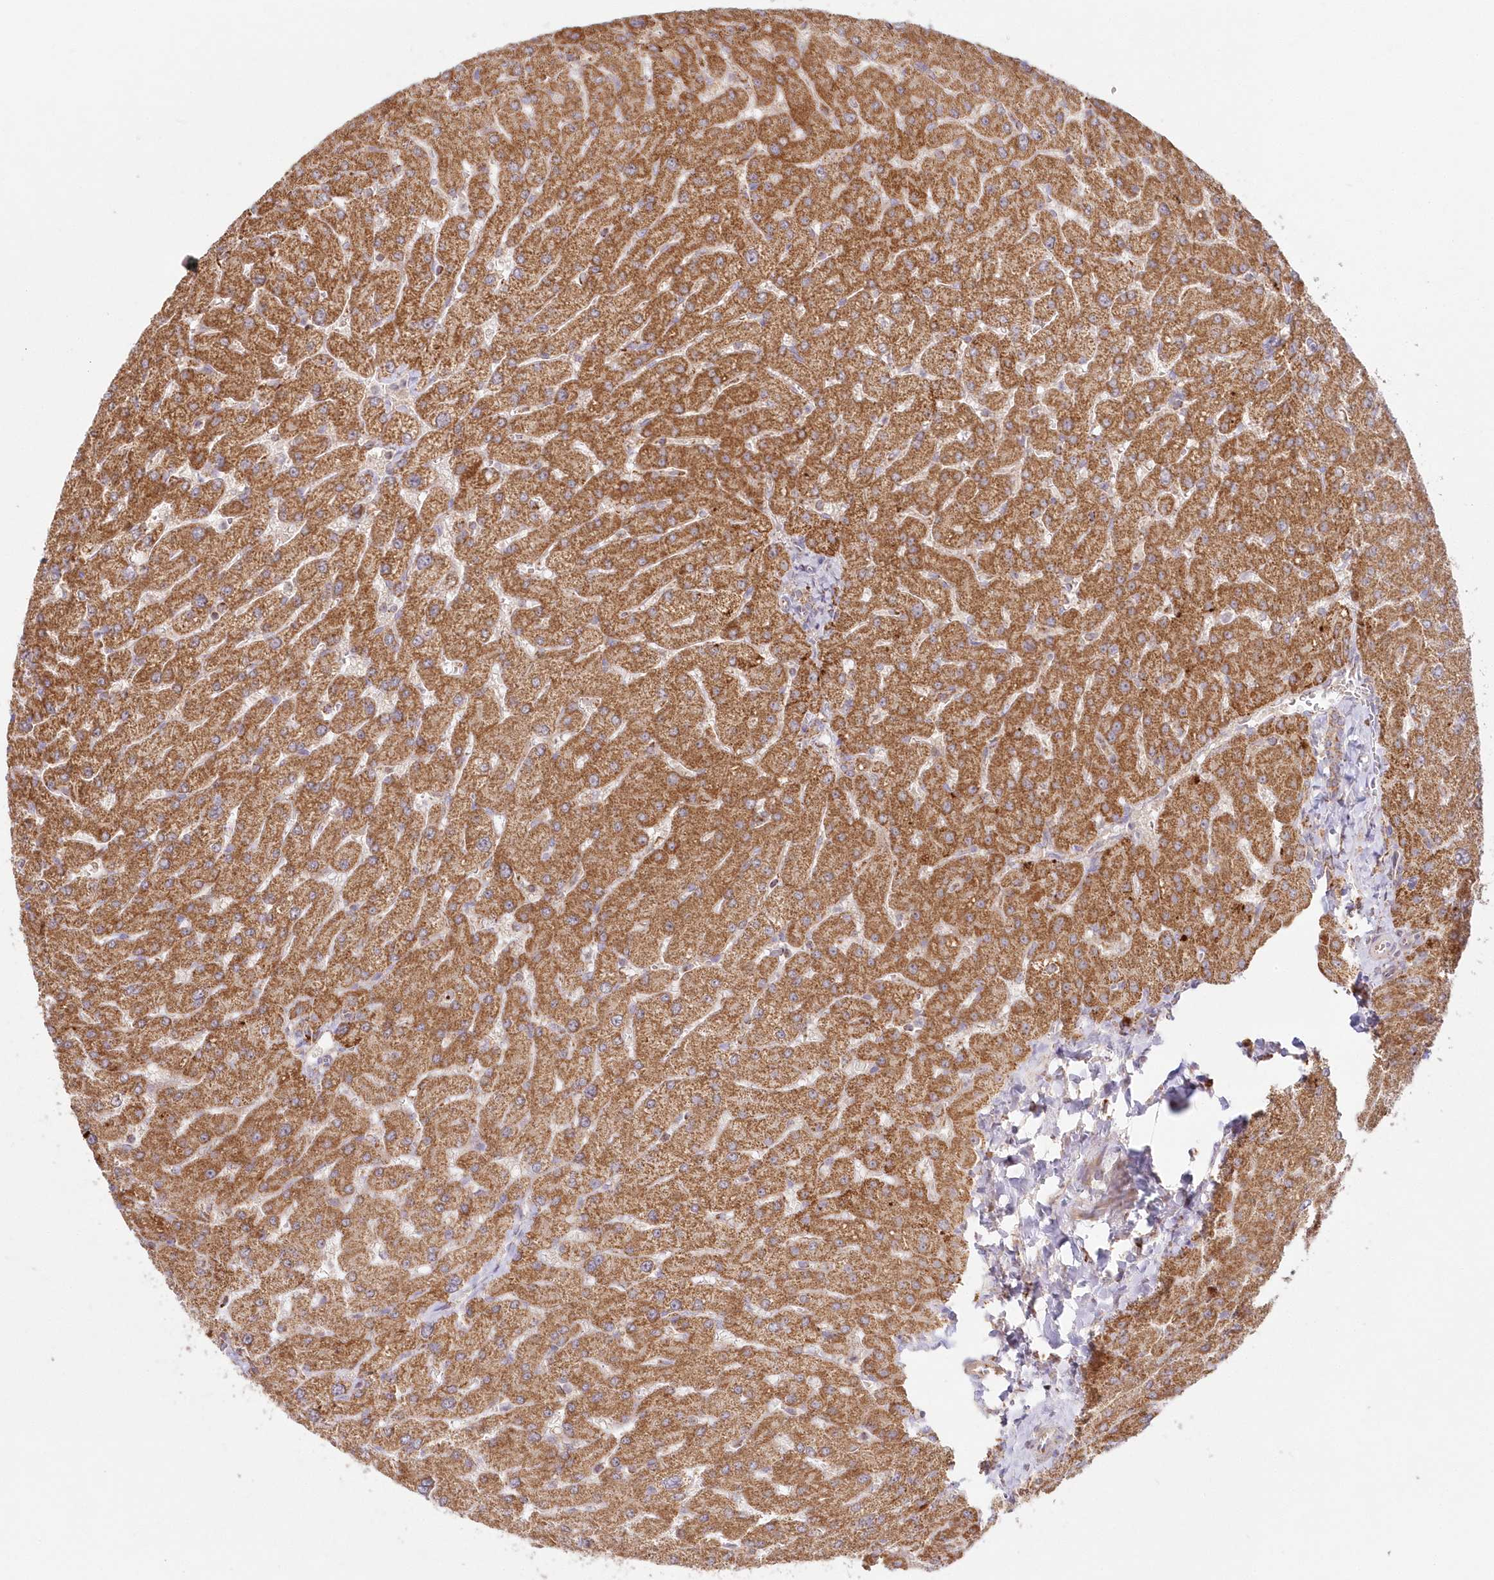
{"staining": {"intensity": "moderate", "quantity": ">75%", "location": "cytoplasmic/membranous"}, "tissue": "liver", "cell_type": "Cholangiocytes", "image_type": "normal", "snomed": [{"axis": "morphology", "description": "Normal tissue, NOS"}, {"axis": "topography", "description": "Liver"}], "caption": "An IHC photomicrograph of benign tissue is shown. Protein staining in brown shows moderate cytoplasmic/membranous positivity in liver within cholangiocytes. The staining was performed using DAB (3,3'-diaminobenzidine), with brown indicating positive protein expression. Nuclei are stained blue with hematoxylin.", "gene": "DNA2", "patient": {"sex": "male", "age": 55}}